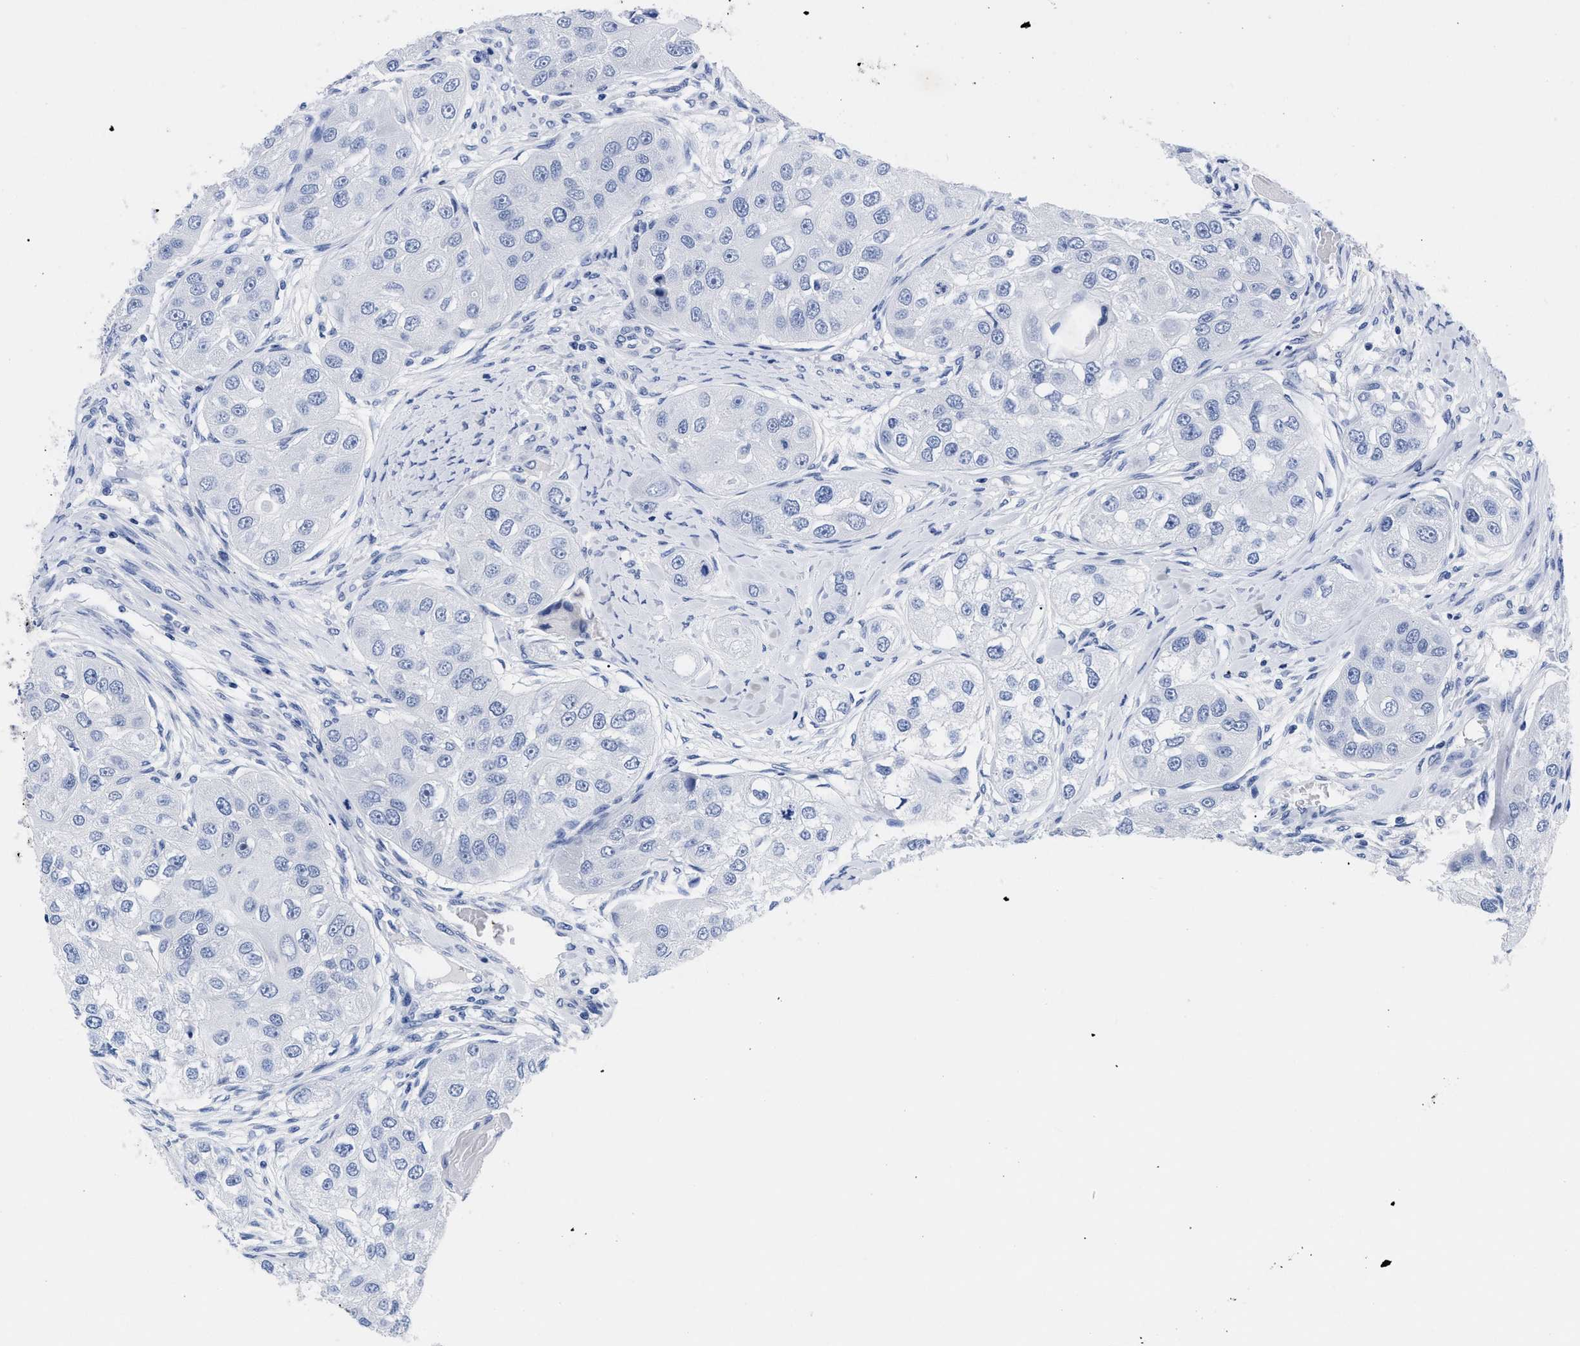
{"staining": {"intensity": "negative", "quantity": "none", "location": "none"}, "tissue": "head and neck cancer", "cell_type": "Tumor cells", "image_type": "cancer", "snomed": [{"axis": "morphology", "description": "Normal tissue, NOS"}, {"axis": "morphology", "description": "Squamous cell carcinoma, NOS"}, {"axis": "topography", "description": "Skeletal muscle"}, {"axis": "topography", "description": "Head-Neck"}], "caption": "This is an immunohistochemistry (IHC) photomicrograph of head and neck cancer. There is no positivity in tumor cells.", "gene": "TREML1", "patient": {"sex": "male", "age": 51}}